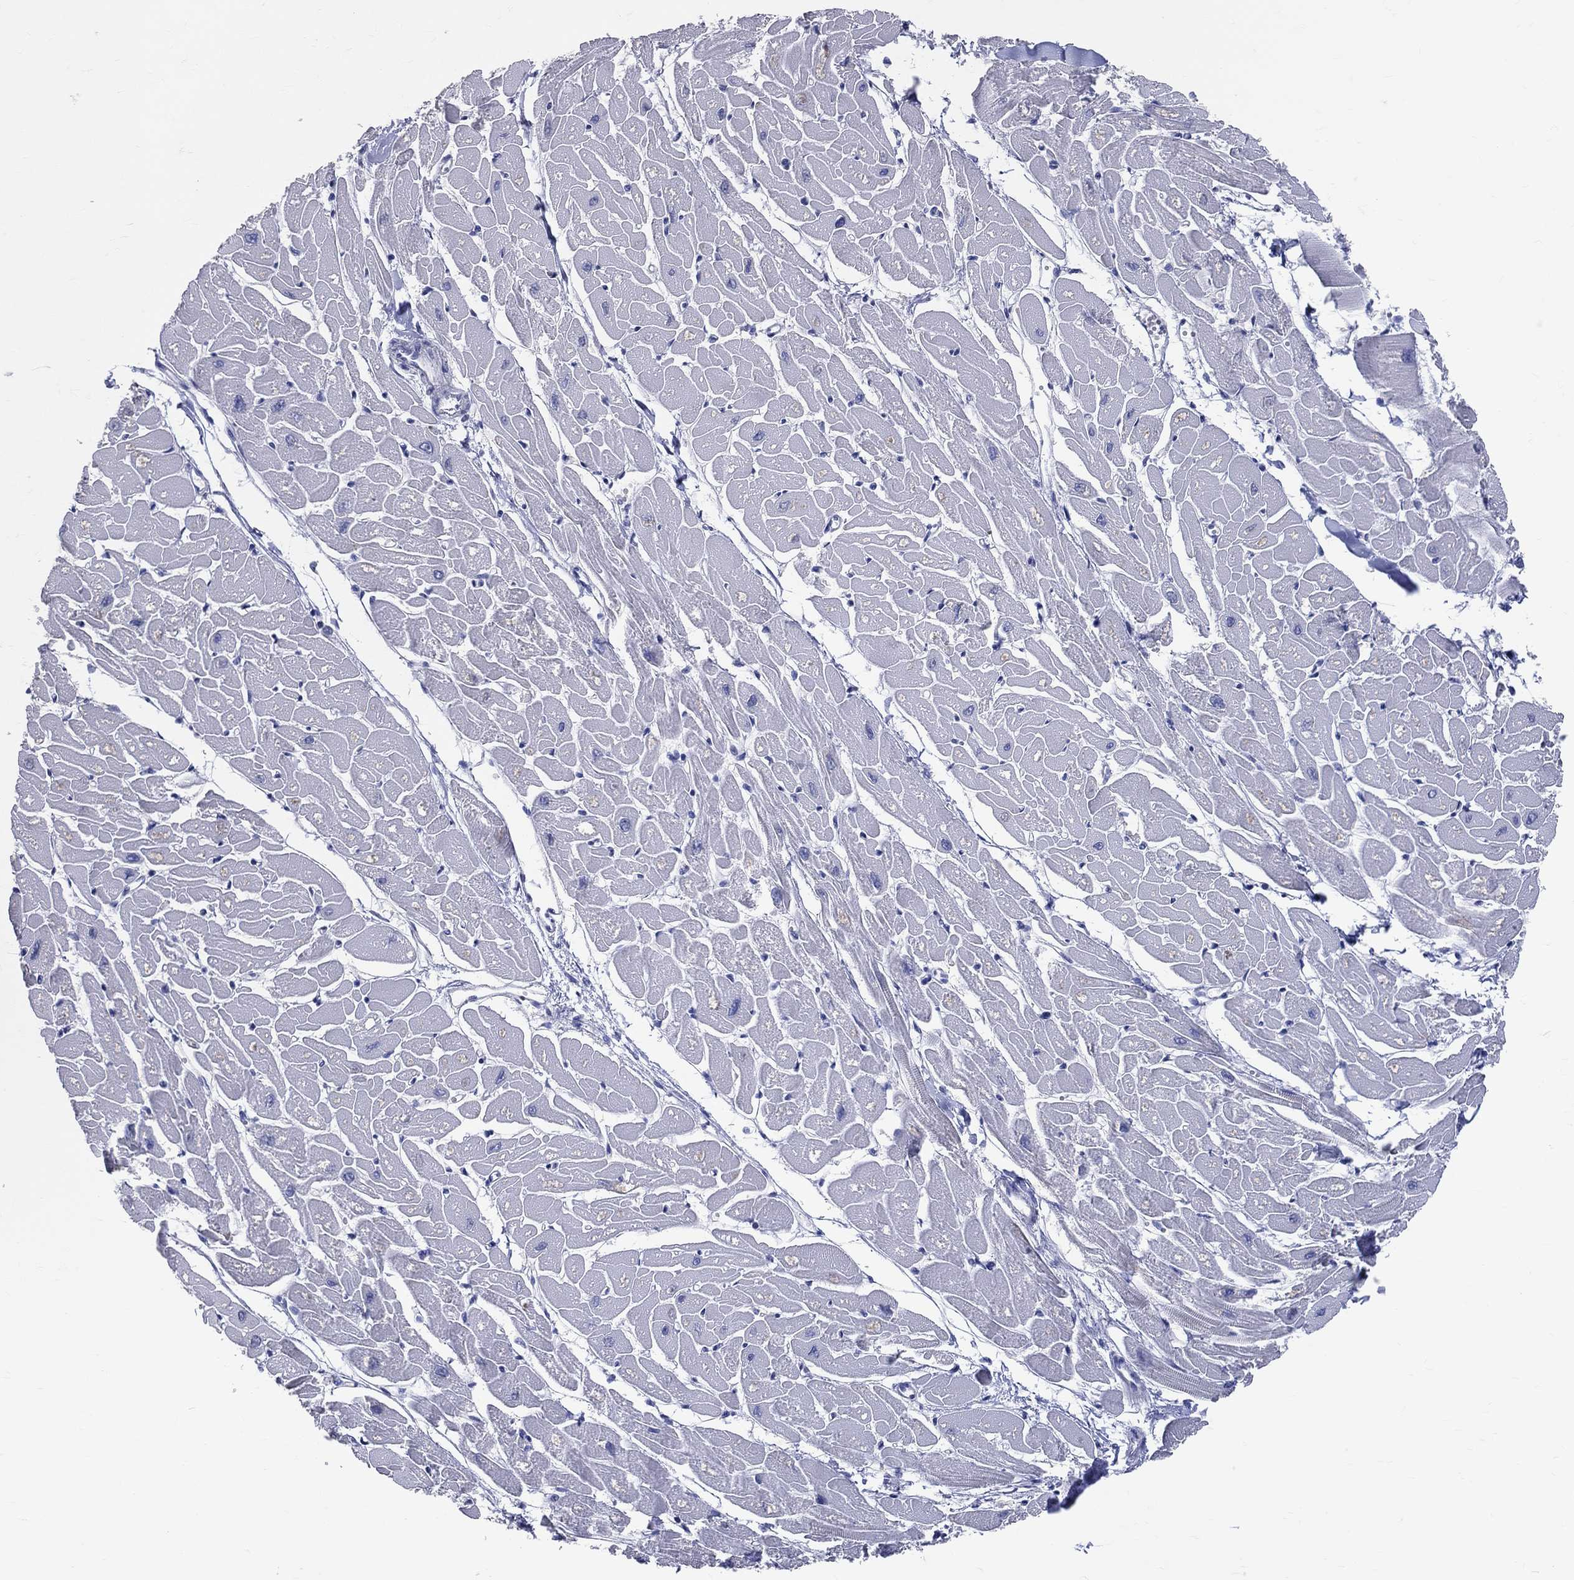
{"staining": {"intensity": "negative", "quantity": "none", "location": "none"}, "tissue": "heart muscle", "cell_type": "Cardiomyocytes", "image_type": "normal", "snomed": [{"axis": "morphology", "description": "Normal tissue, NOS"}, {"axis": "topography", "description": "Heart"}], "caption": "Immunohistochemistry (IHC) micrograph of benign heart muscle: heart muscle stained with DAB demonstrates no significant protein positivity in cardiomyocytes.", "gene": "LAT", "patient": {"sex": "male", "age": 57}}